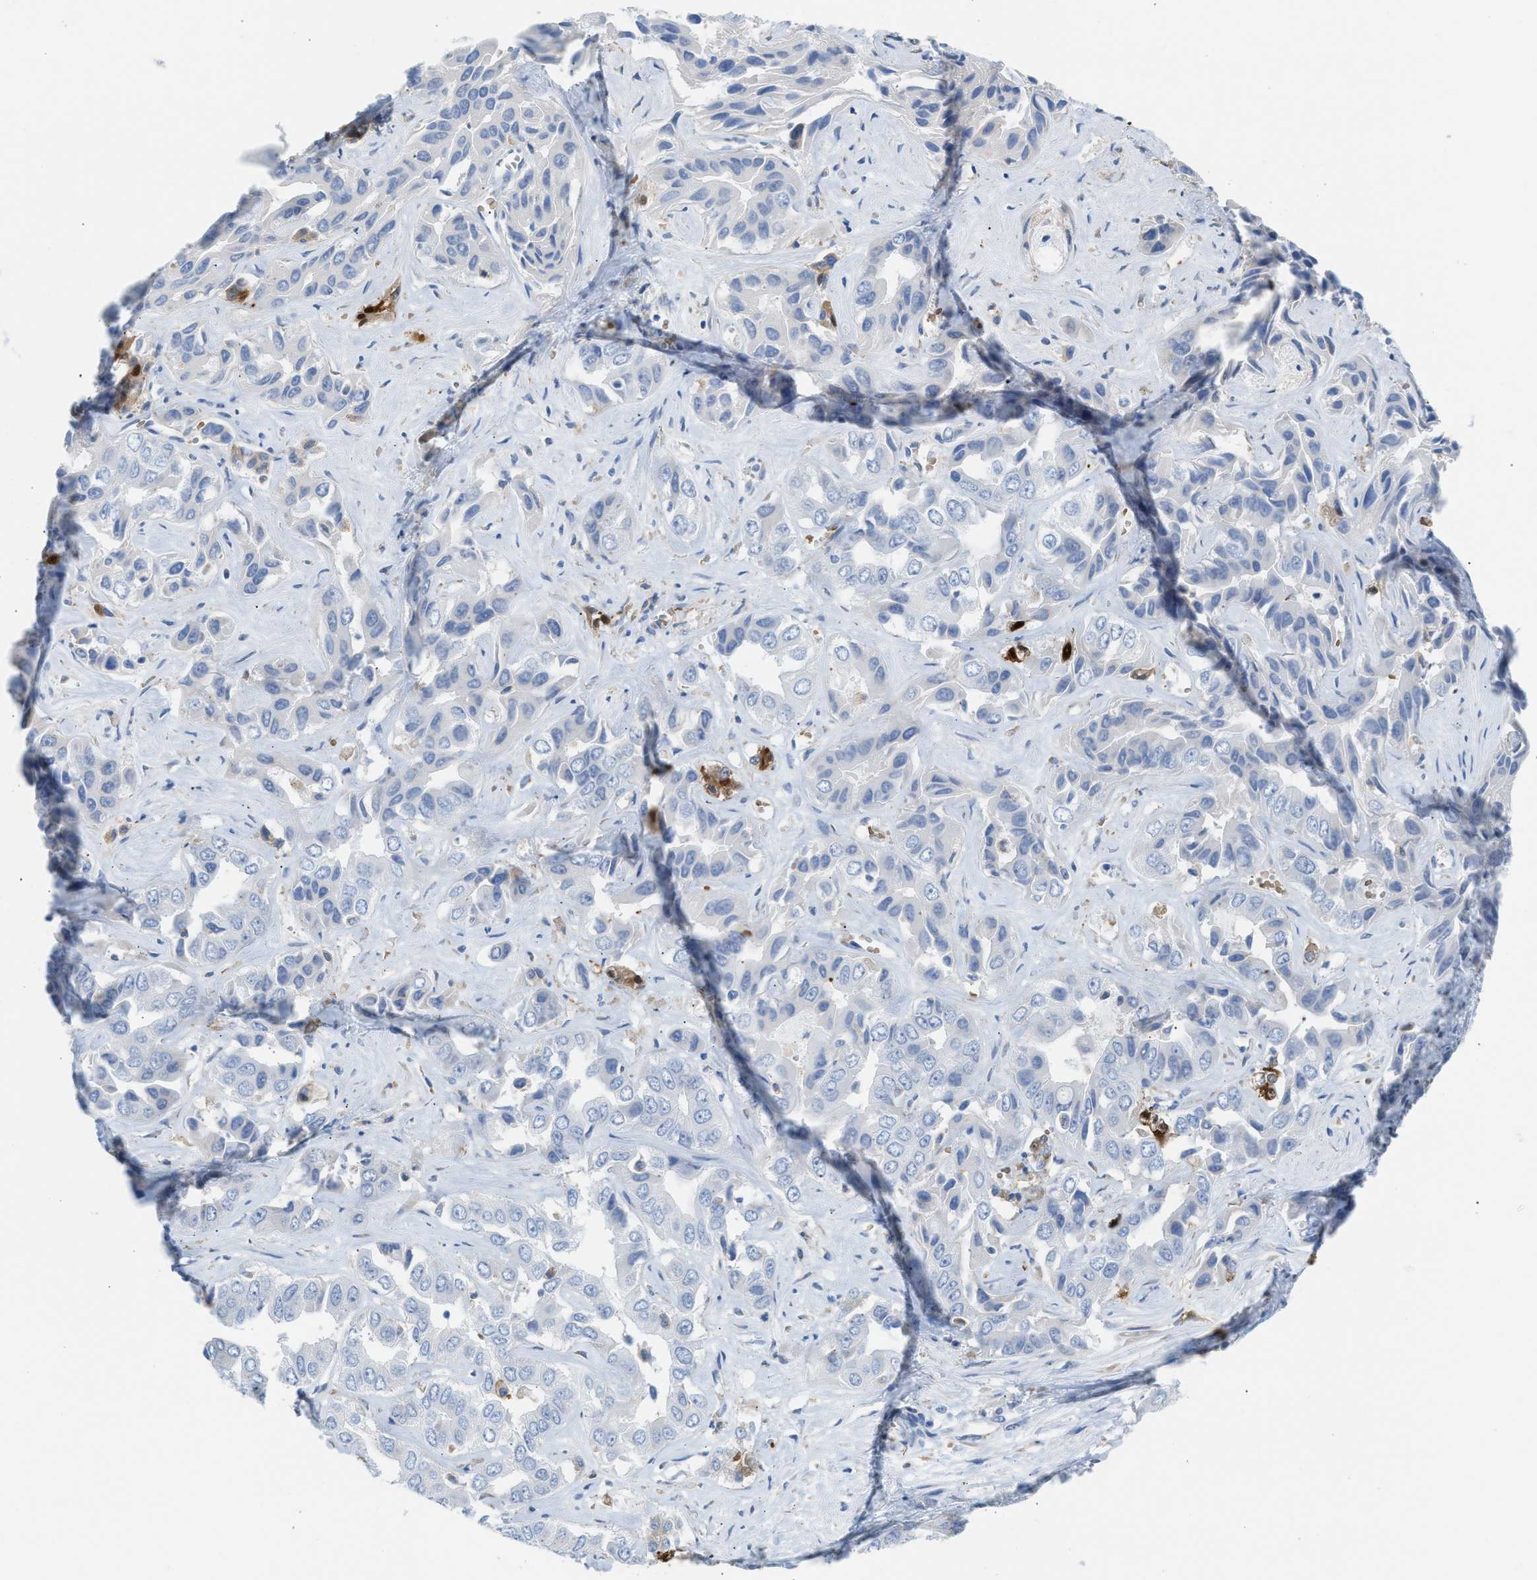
{"staining": {"intensity": "negative", "quantity": "none", "location": "none"}, "tissue": "liver cancer", "cell_type": "Tumor cells", "image_type": "cancer", "snomed": [{"axis": "morphology", "description": "Cholangiocarcinoma"}, {"axis": "topography", "description": "Liver"}], "caption": "High magnification brightfield microscopy of liver cancer stained with DAB (3,3'-diaminobenzidine) (brown) and counterstained with hematoxylin (blue): tumor cells show no significant positivity.", "gene": "CA3", "patient": {"sex": "female", "age": 52}}